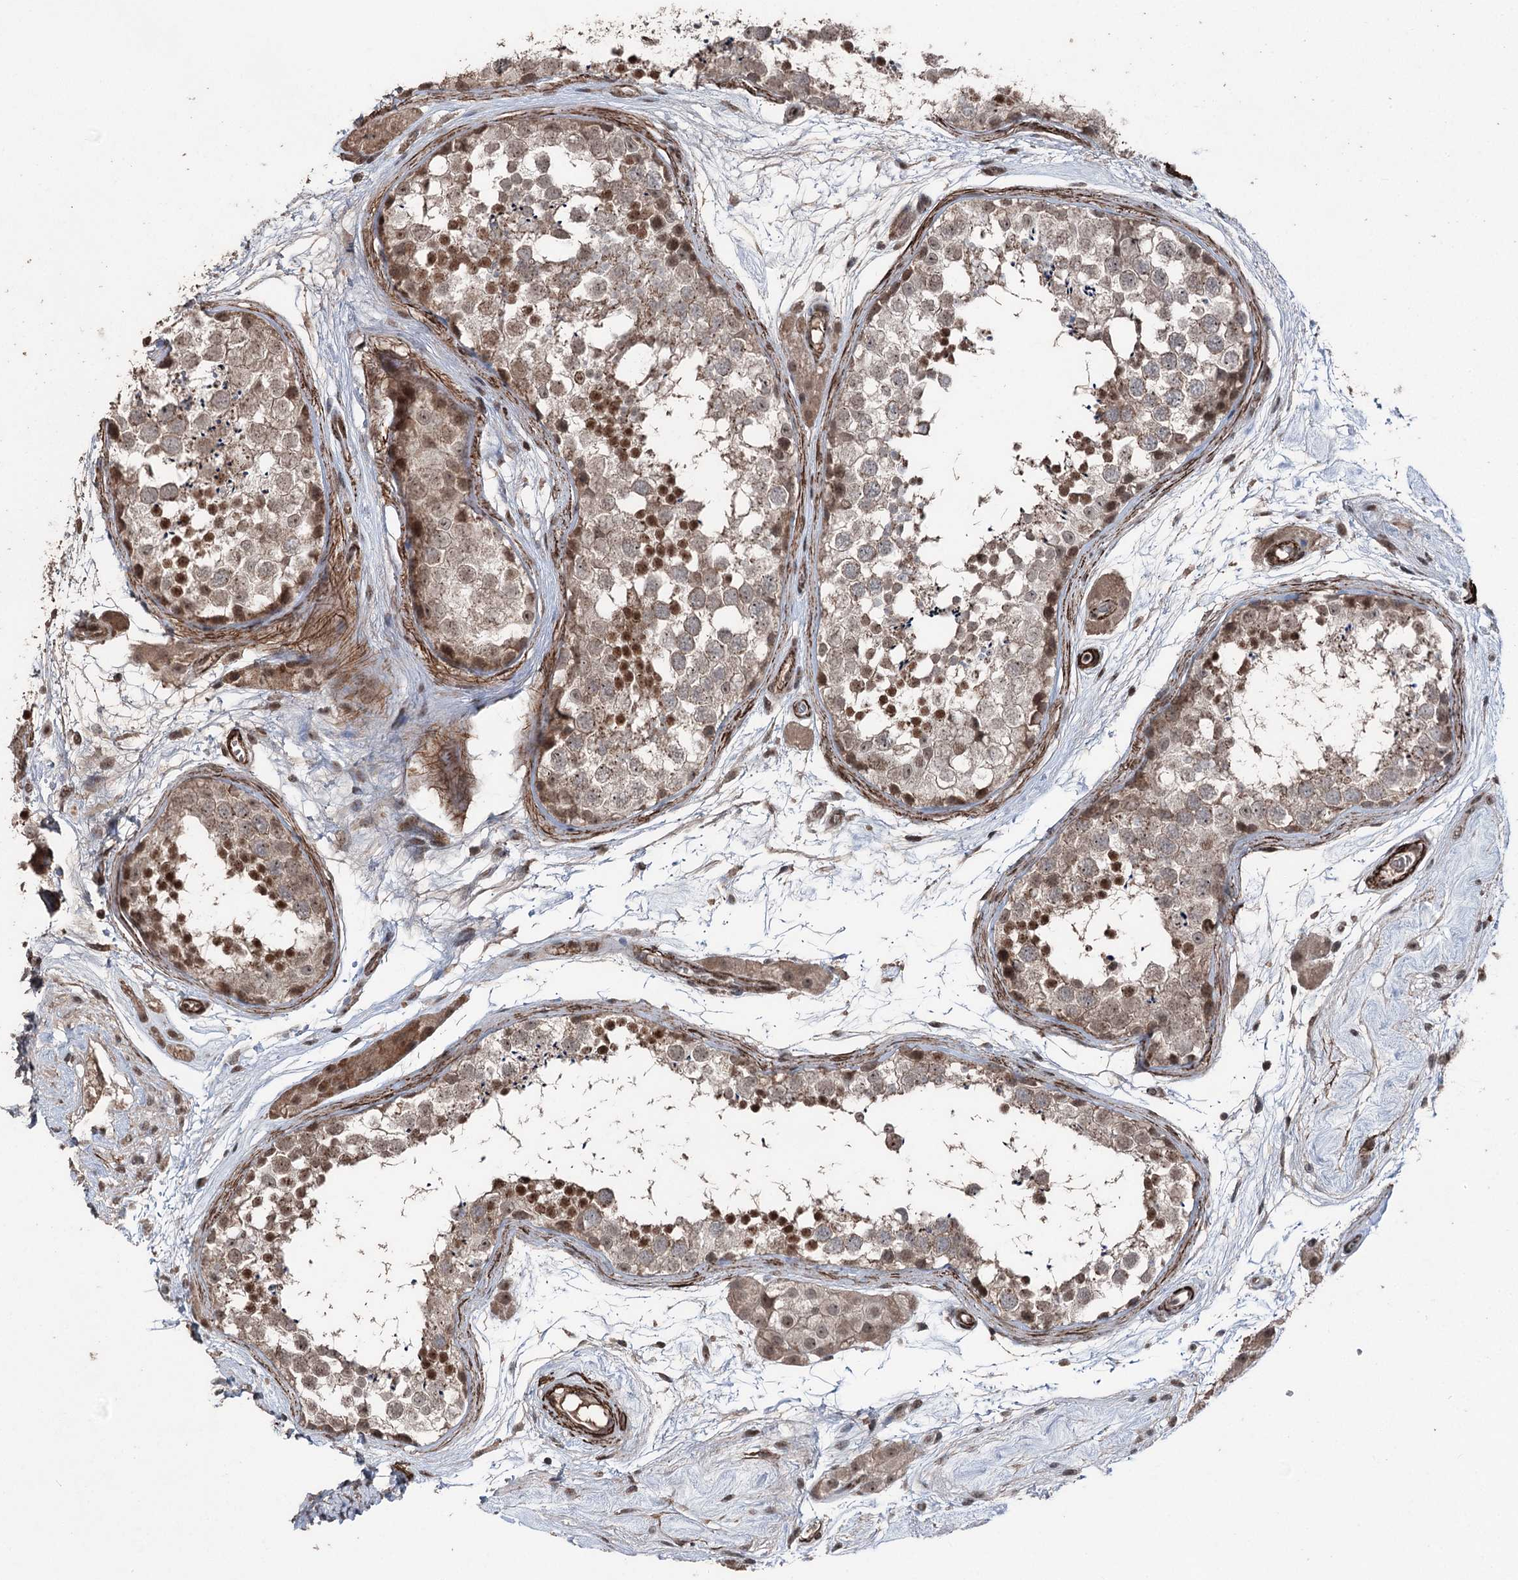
{"staining": {"intensity": "moderate", "quantity": "25%-75%", "location": "cytoplasmic/membranous,nuclear"}, "tissue": "testis", "cell_type": "Cells in seminiferous ducts", "image_type": "normal", "snomed": [{"axis": "morphology", "description": "Normal tissue, NOS"}, {"axis": "topography", "description": "Testis"}], "caption": "High-power microscopy captured an IHC image of unremarkable testis, revealing moderate cytoplasmic/membranous,nuclear expression in approximately 25%-75% of cells in seminiferous ducts. (IHC, brightfield microscopy, high magnification).", "gene": "CCDC82", "patient": {"sex": "male", "age": 56}}